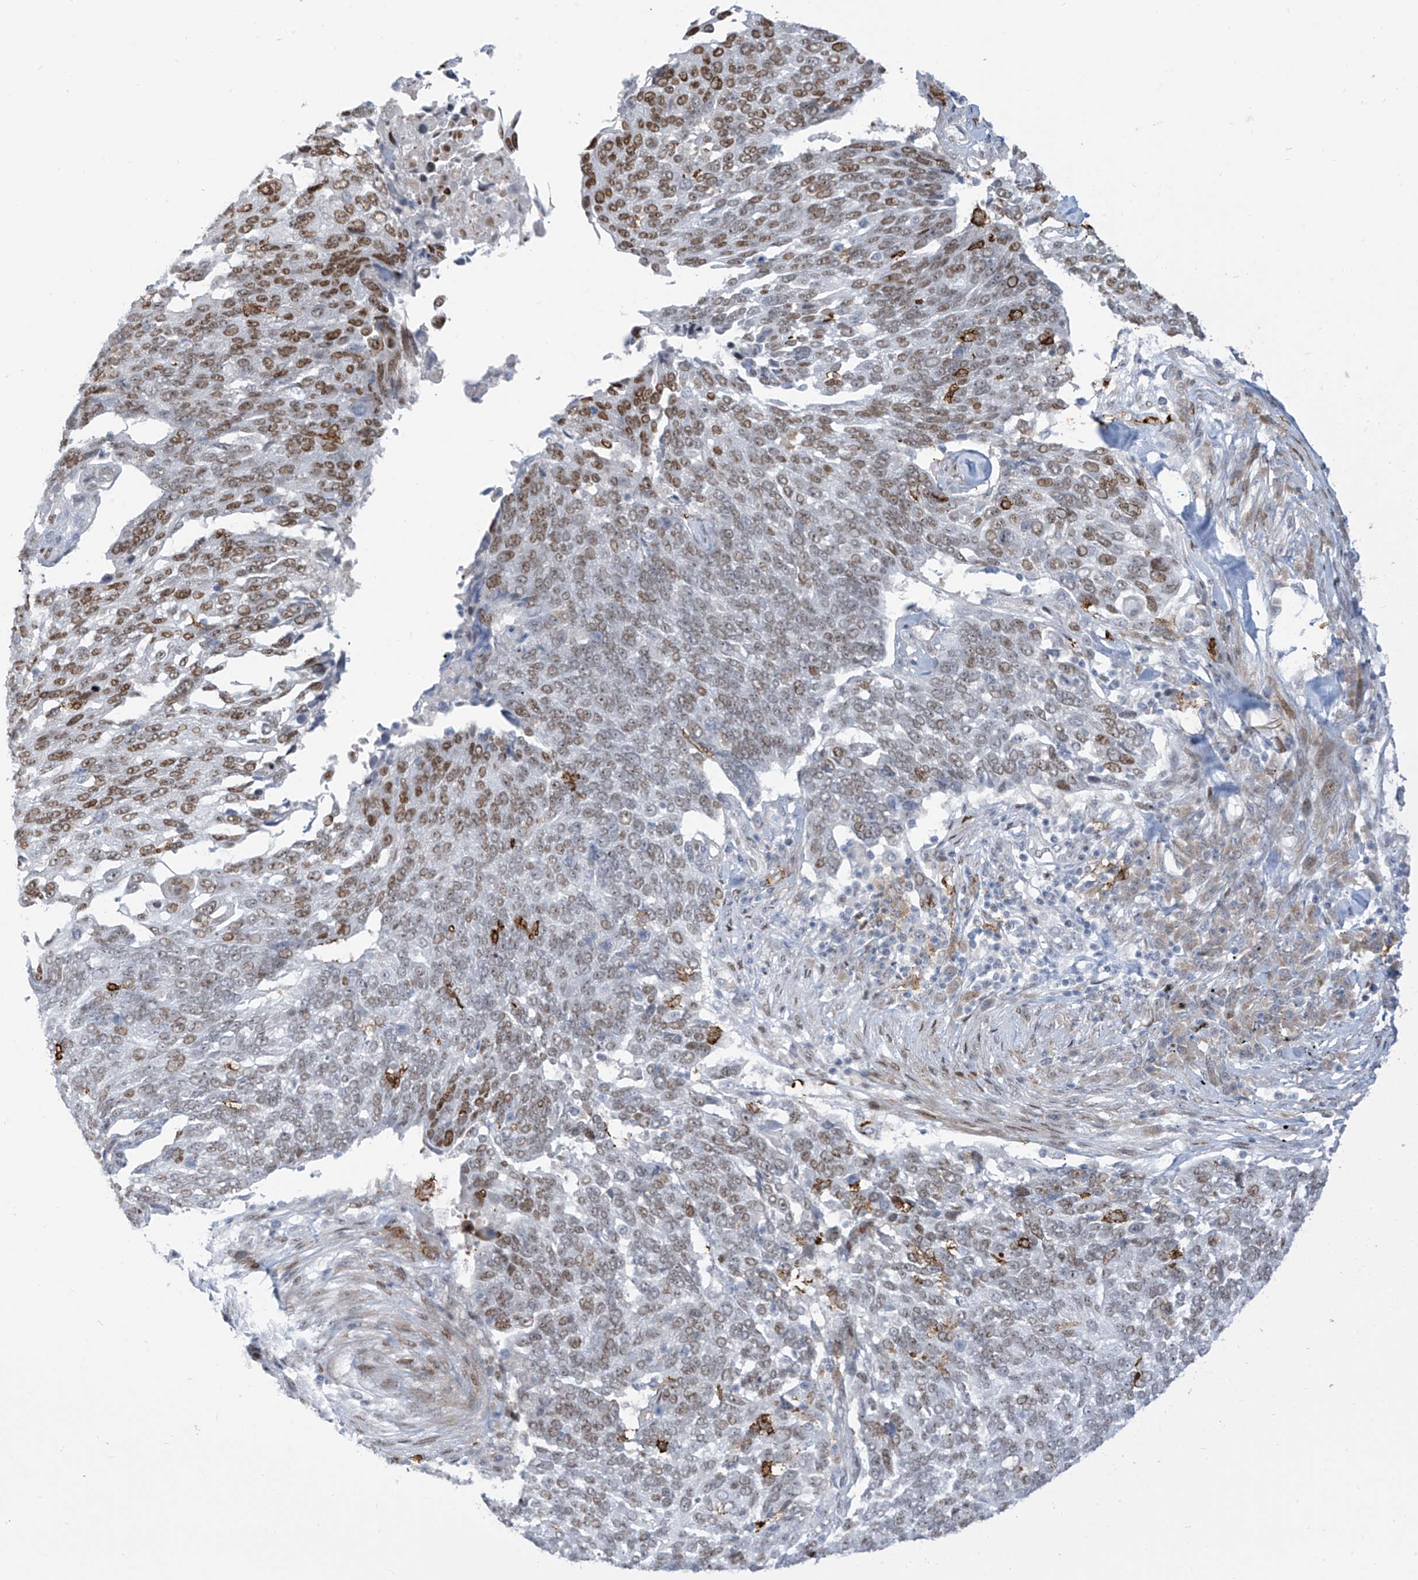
{"staining": {"intensity": "moderate", "quantity": "25%-75%", "location": "nuclear"}, "tissue": "lung cancer", "cell_type": "Tumor cells", "image_type": "cancer", "snomed": [{"axis": "morphology", "description": "Squamous cell carcinoma, NOS"}, {"axis": "topography", "description": "Lung"}], "caption": "Protein staining demonstrates moderate nuclear expression in approximately 25%-75% of tumor cells in lung cancer (squamous cell carcinoma).", "gene": "LIN9", "patient": {"sex": "male", "age": 66}}